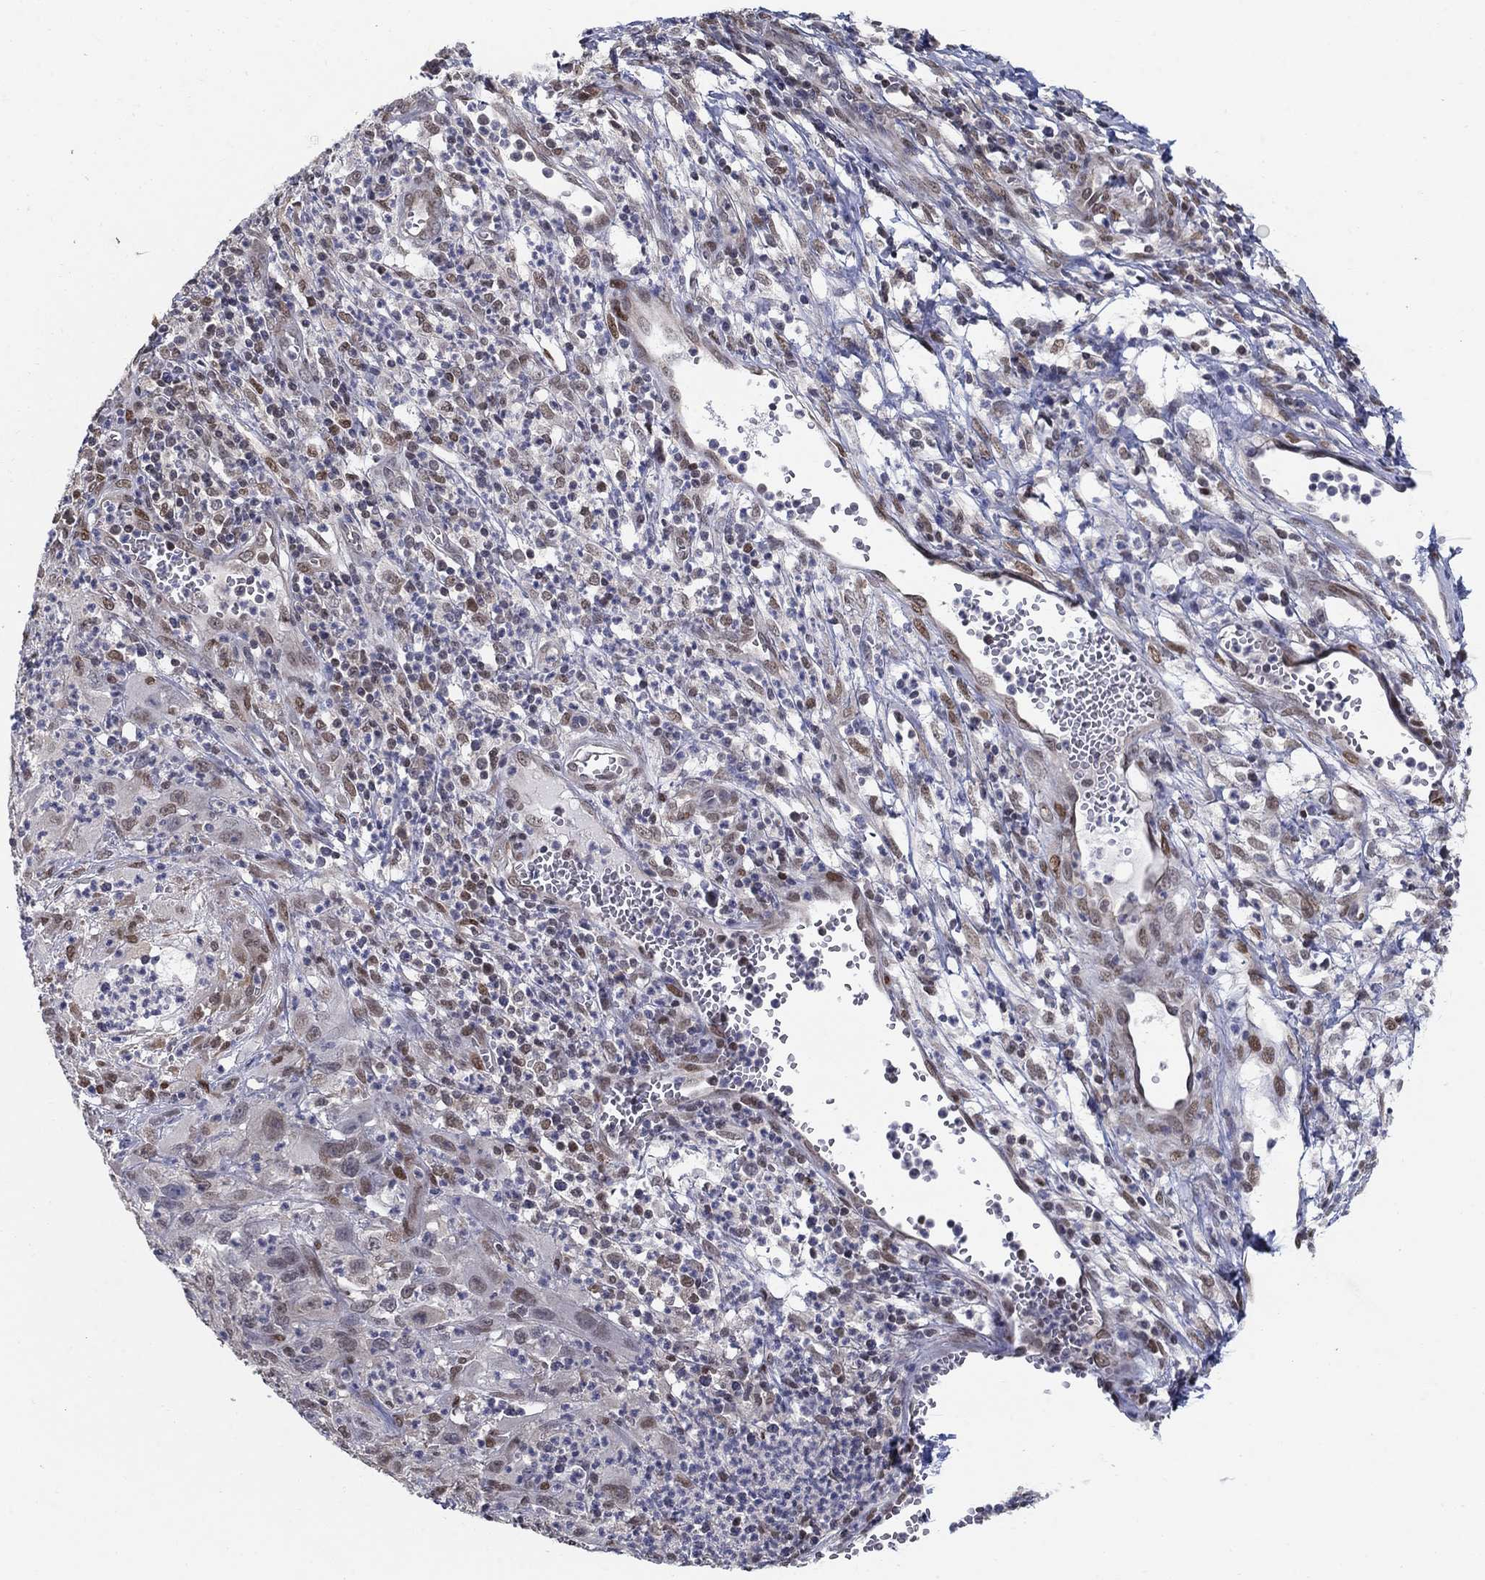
{"staining": {"intensity": "moderate", "quantity": "<25%", "location": "nuclear"}, "tissue": "cervical cancer", "cell_type": "Tumor cells", "image_type": "cancer", "snomed": [{"axis": "morphology", "description": "Squamous cell carcinoma, NOS"}, {"axis": "topography", "description": "Cervix"}], "caption": "Protein staining by immunohistochemistry (IHC) shows moderate nuclear staining in approximately <25% of tumor cells in cervical cancer.", "gene": "CENPE", "patient": {"sex": "female", "age": 32}}